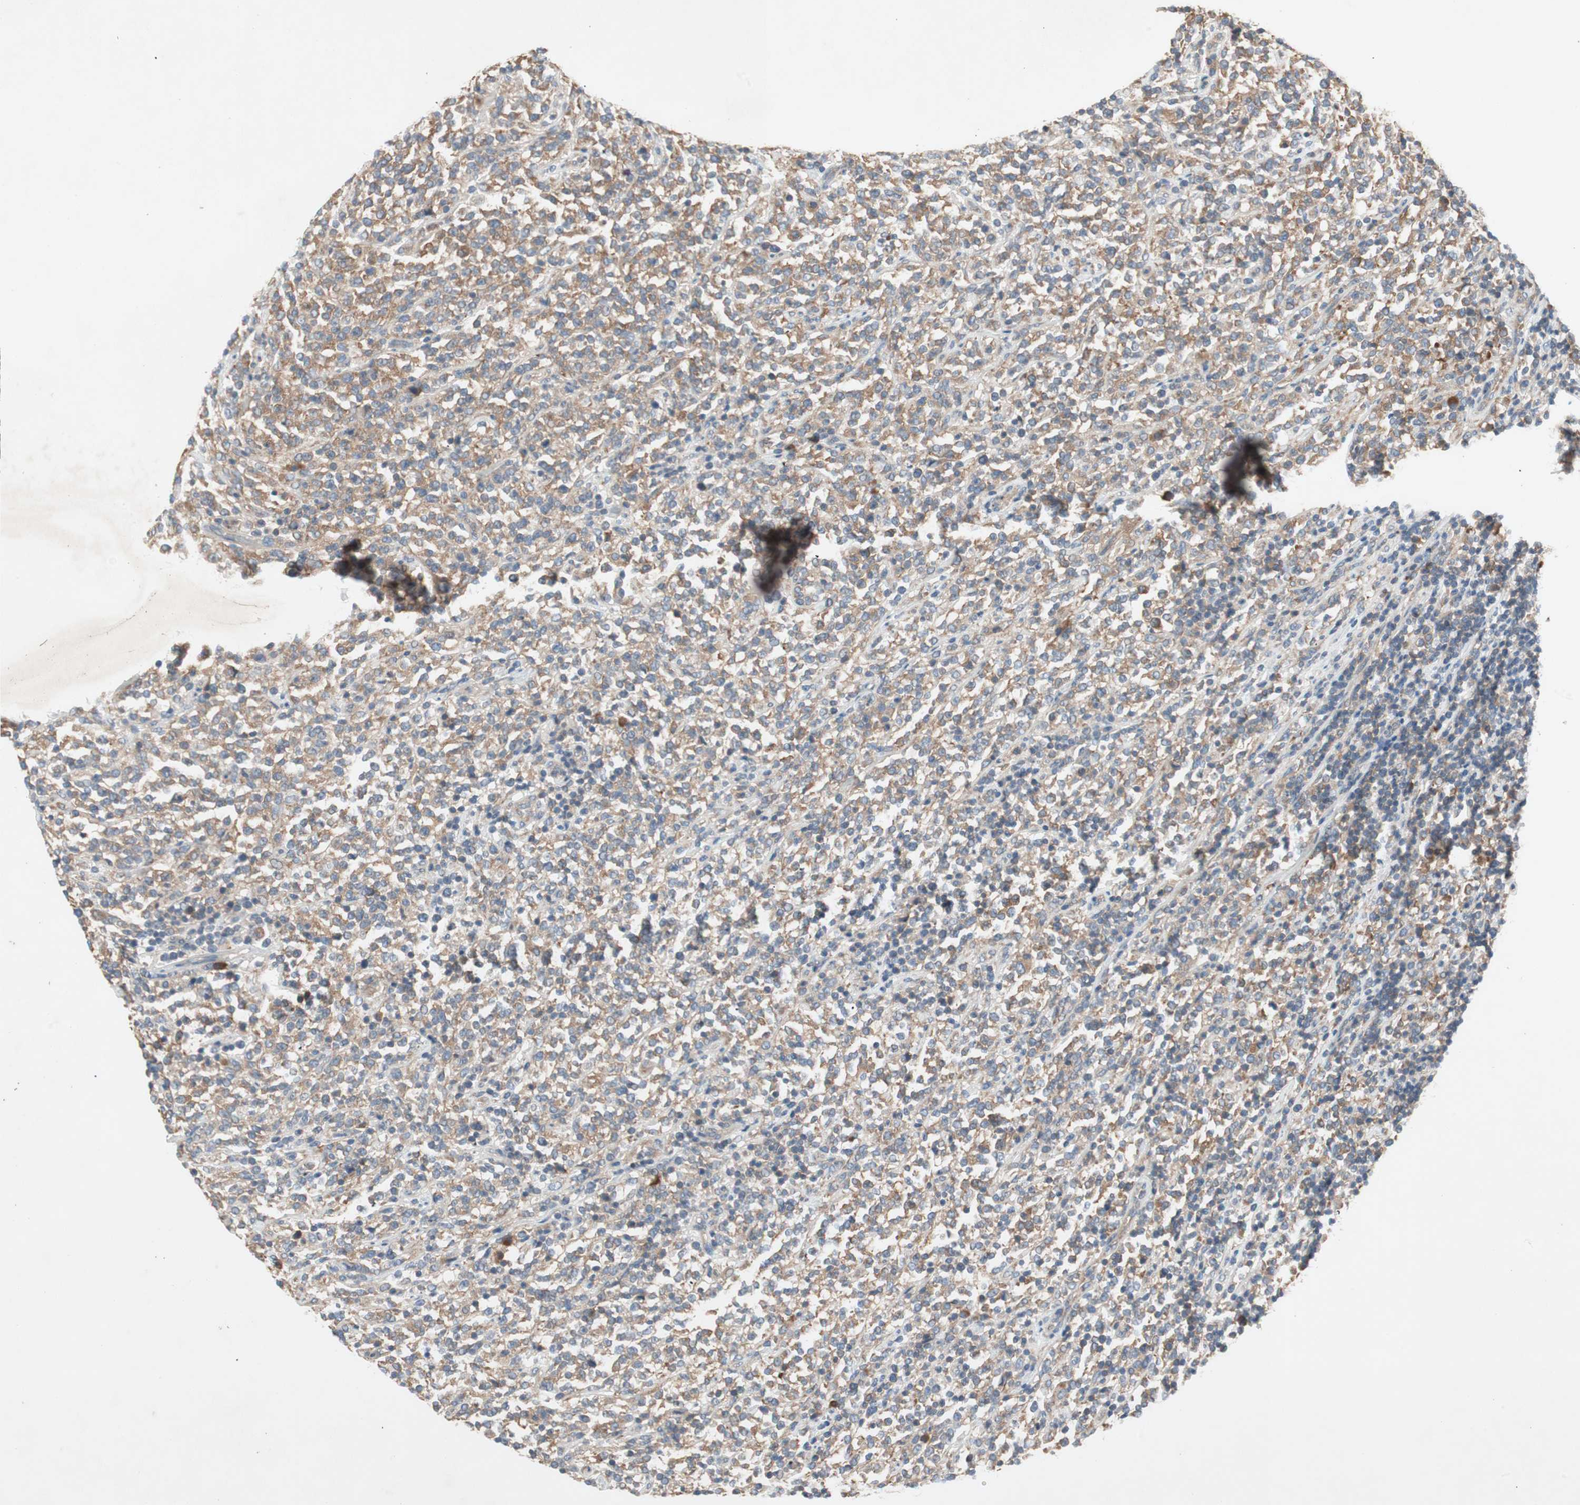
{"staining": {"intensity": "moderate", "quantity": ">75%", "location": "cytoplasmic/membranous"}, "tissue": "lymphoma", "cell_type": "Tumor cells", "image_type": "cancer", "snomed": [{"axis": "morphology", "description": "Malignant lymphoma, non-Hodgkin's type, High grade"}, {"axis": "topography", "description": "Soft tissue"}], "caption": "This histopathology image shows immunohistochemistry (IHC) staining of human lymphoma, with medium moderate cytoplasmic/membranous expression in approximately >75% of tumor cells.", "gene": "RPL23", "patient": {"sex": "male", "age": 18}}